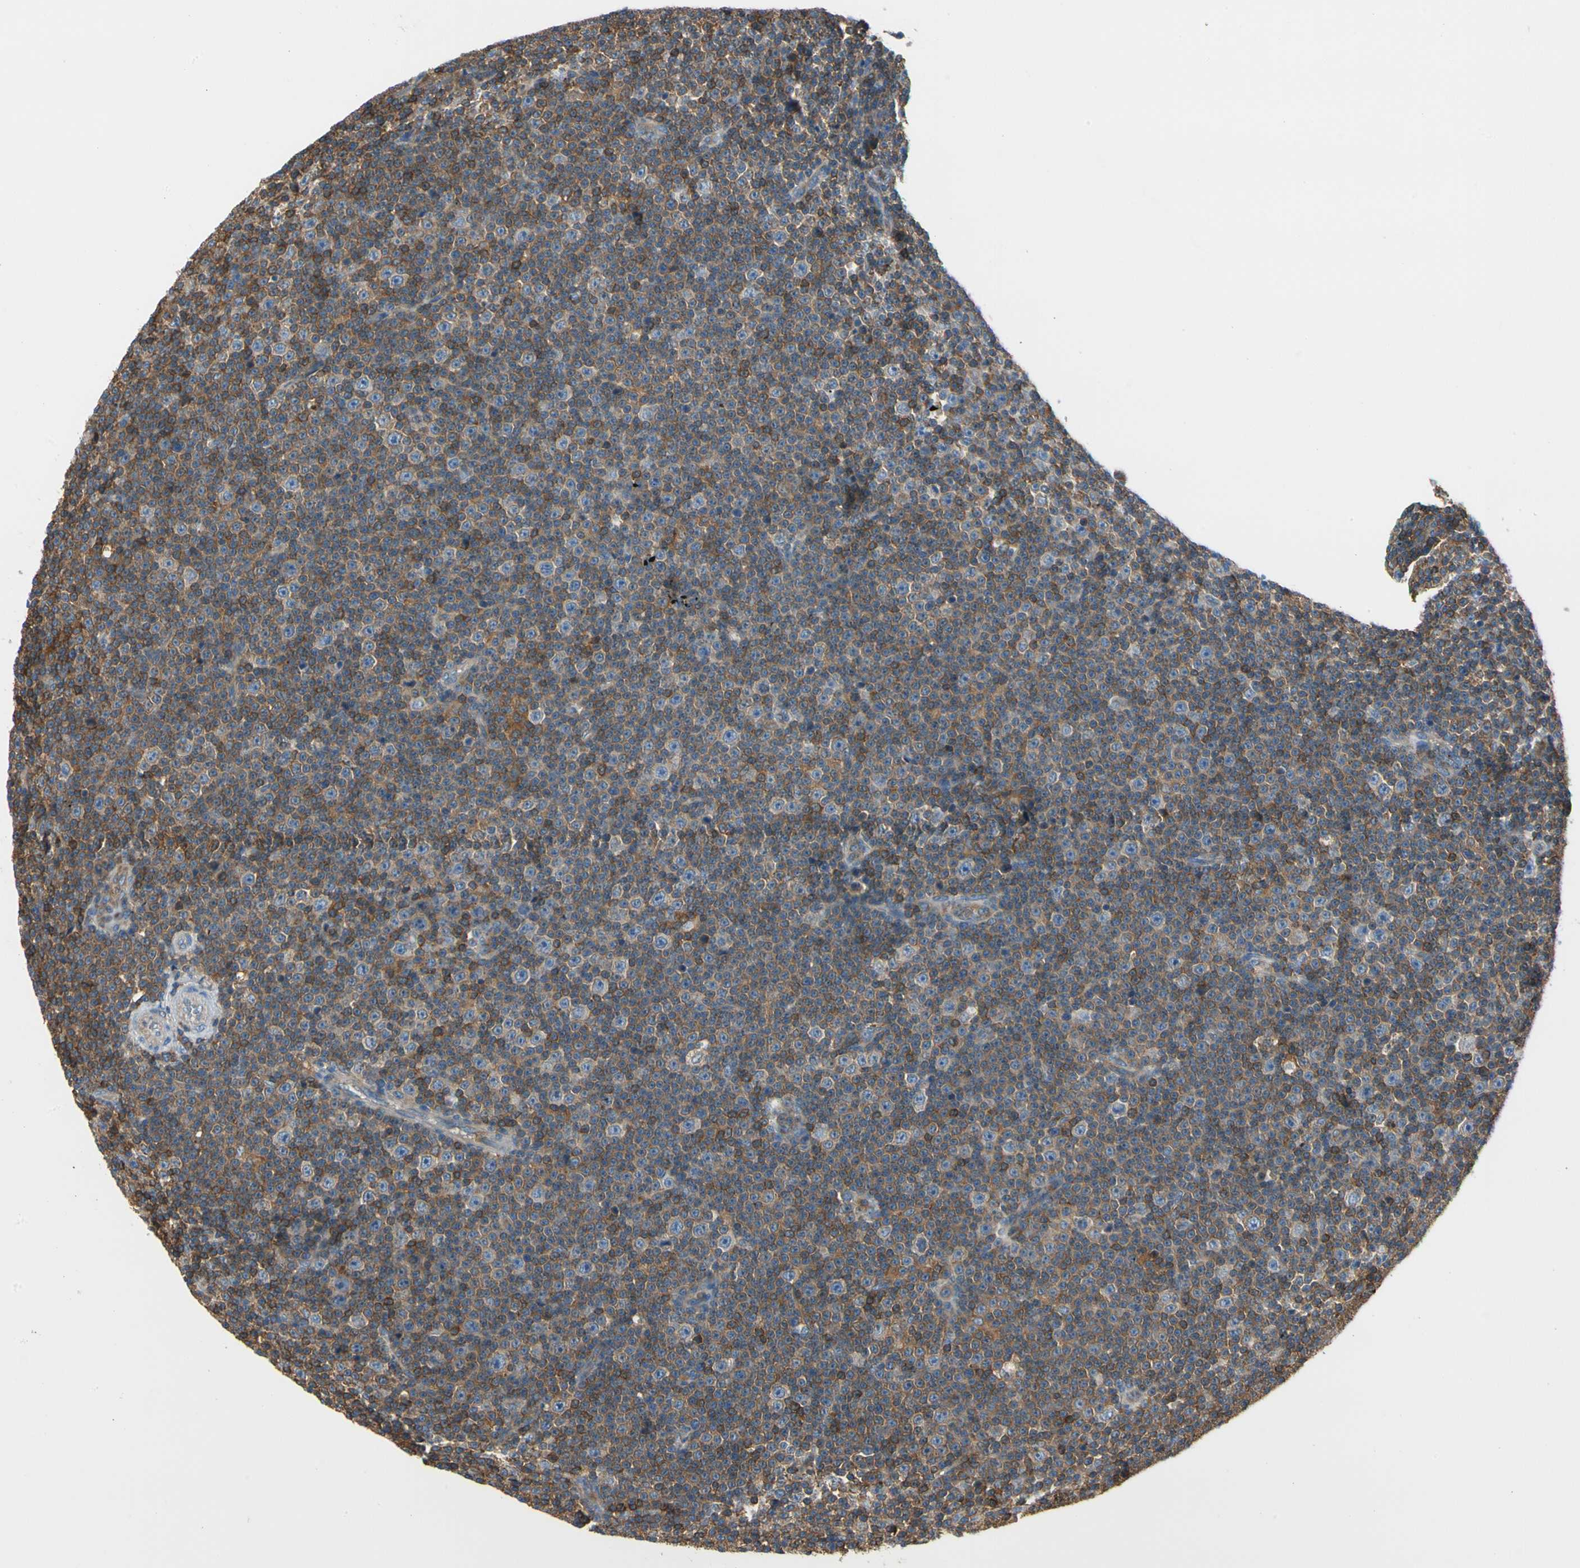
{"staining": {"intensity": "strong", "quantity": ">75%", "location": "cytoplasmic/membranous"}, "tissue": "lymphoma", "cell_type": "Tumor cells", "image_type": "cancer", "snomed": [{"axis": "morphology", "description": "Malignant lymphoma, non-Hodgkin's type, Low grade"}, {"axis": "topography", "description": "Lymph node"}], "caption": "Brown immunohistochemical staining in lymphoma demonstrates strong cytoplasmic/membranous staining in about >75% of tumor cells.", "gene": "CAPZA2", "patient": {"sex": "female", "age": 67}}